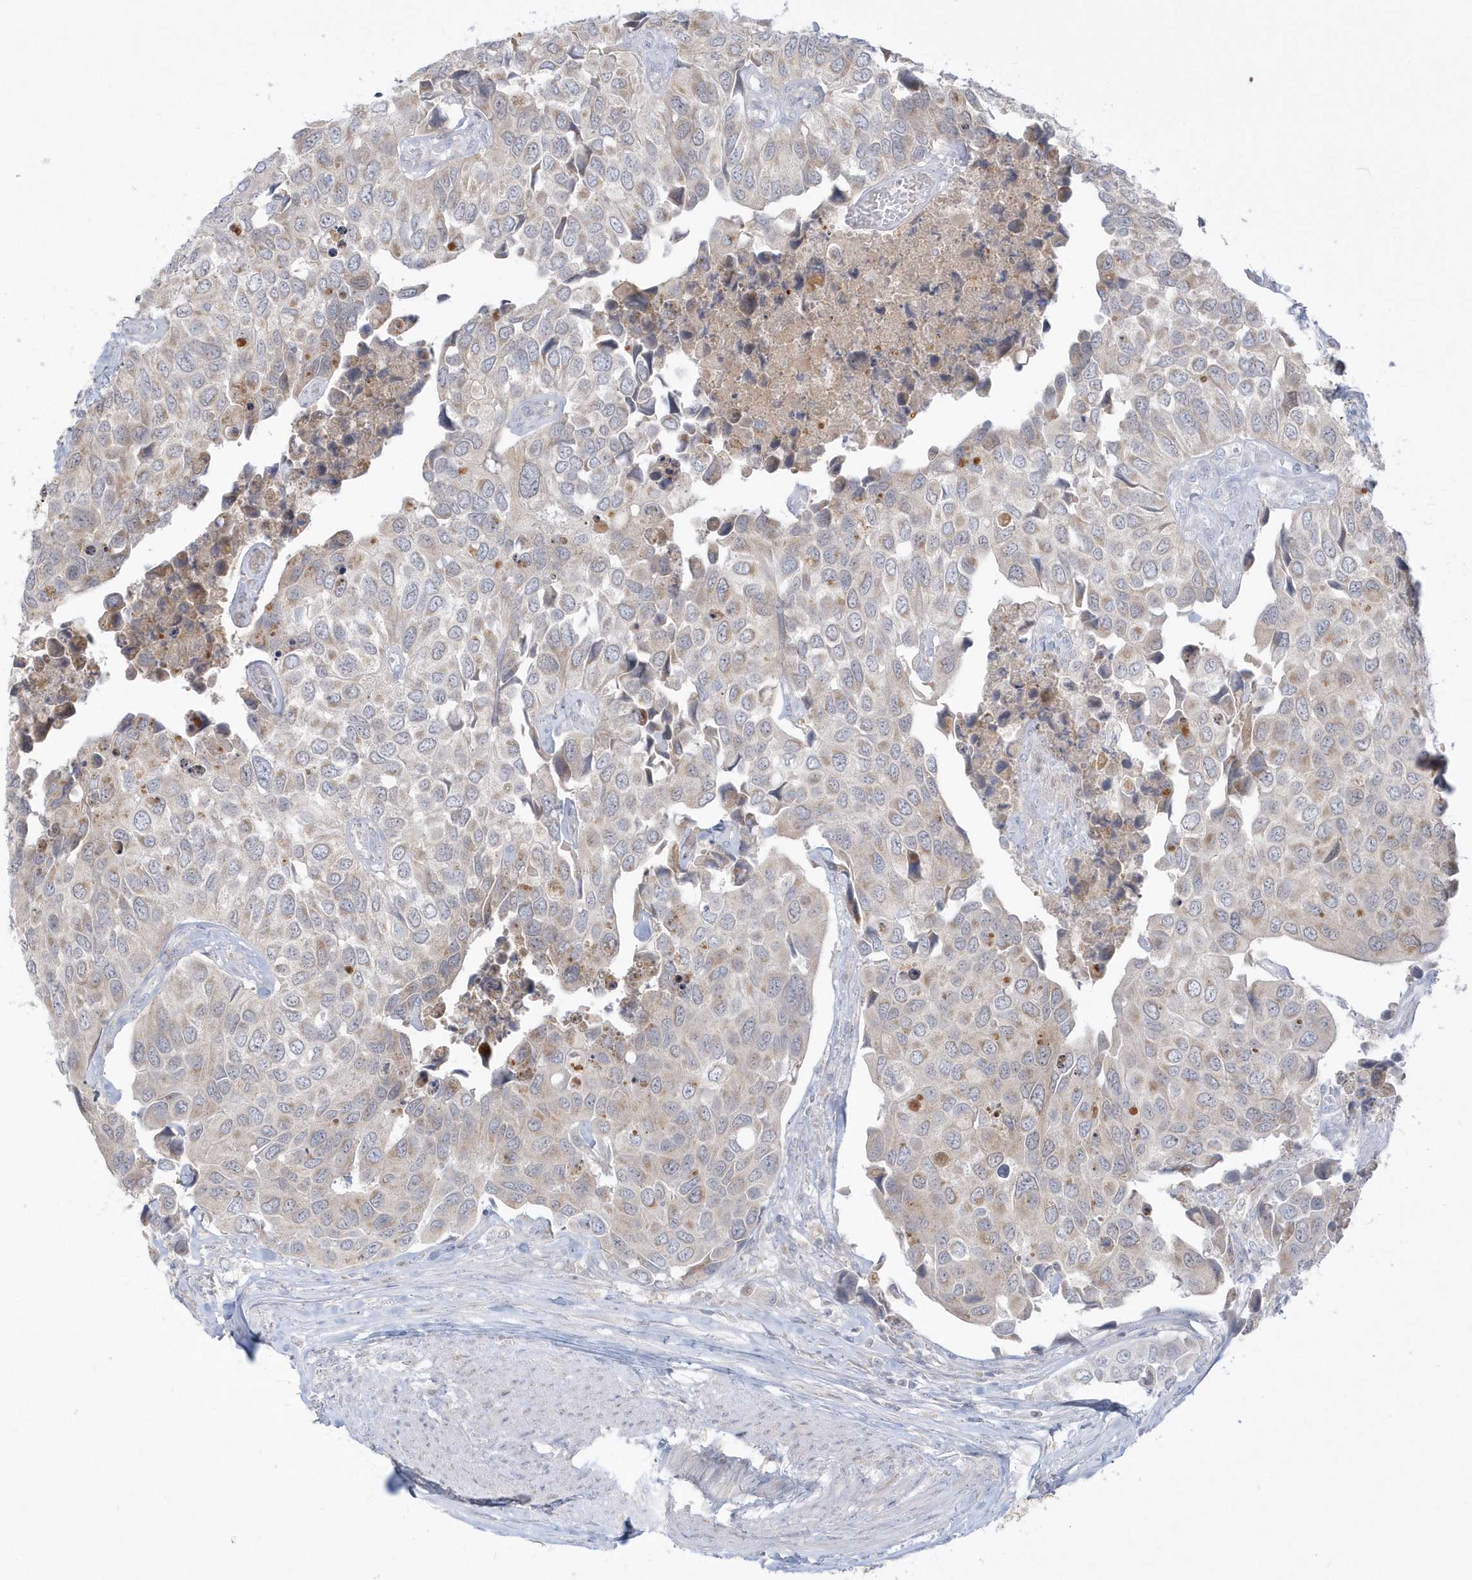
{"staining": {"intensity": "weak", "quantity": "<25%", "location": "cytoplasmic/membranous"}, "tissue": "urothelial cancer", "cell_type": "Tumor cells", "image_type": "cancer", "snomed": [{"axis": "morphology", "description": "Urothelial carcinoma, High grade"}, {"axis": "topography", "description": "Urinary bladder"}], "caption": "Immunohistochemistry (IHC) image of human urothelial carcinoma (high-grade) stained for a protein (brown), which exhibits no staining in tumor cells.", "gene": "PCBD1", "patient": {"sex": "male", "age": 74}}